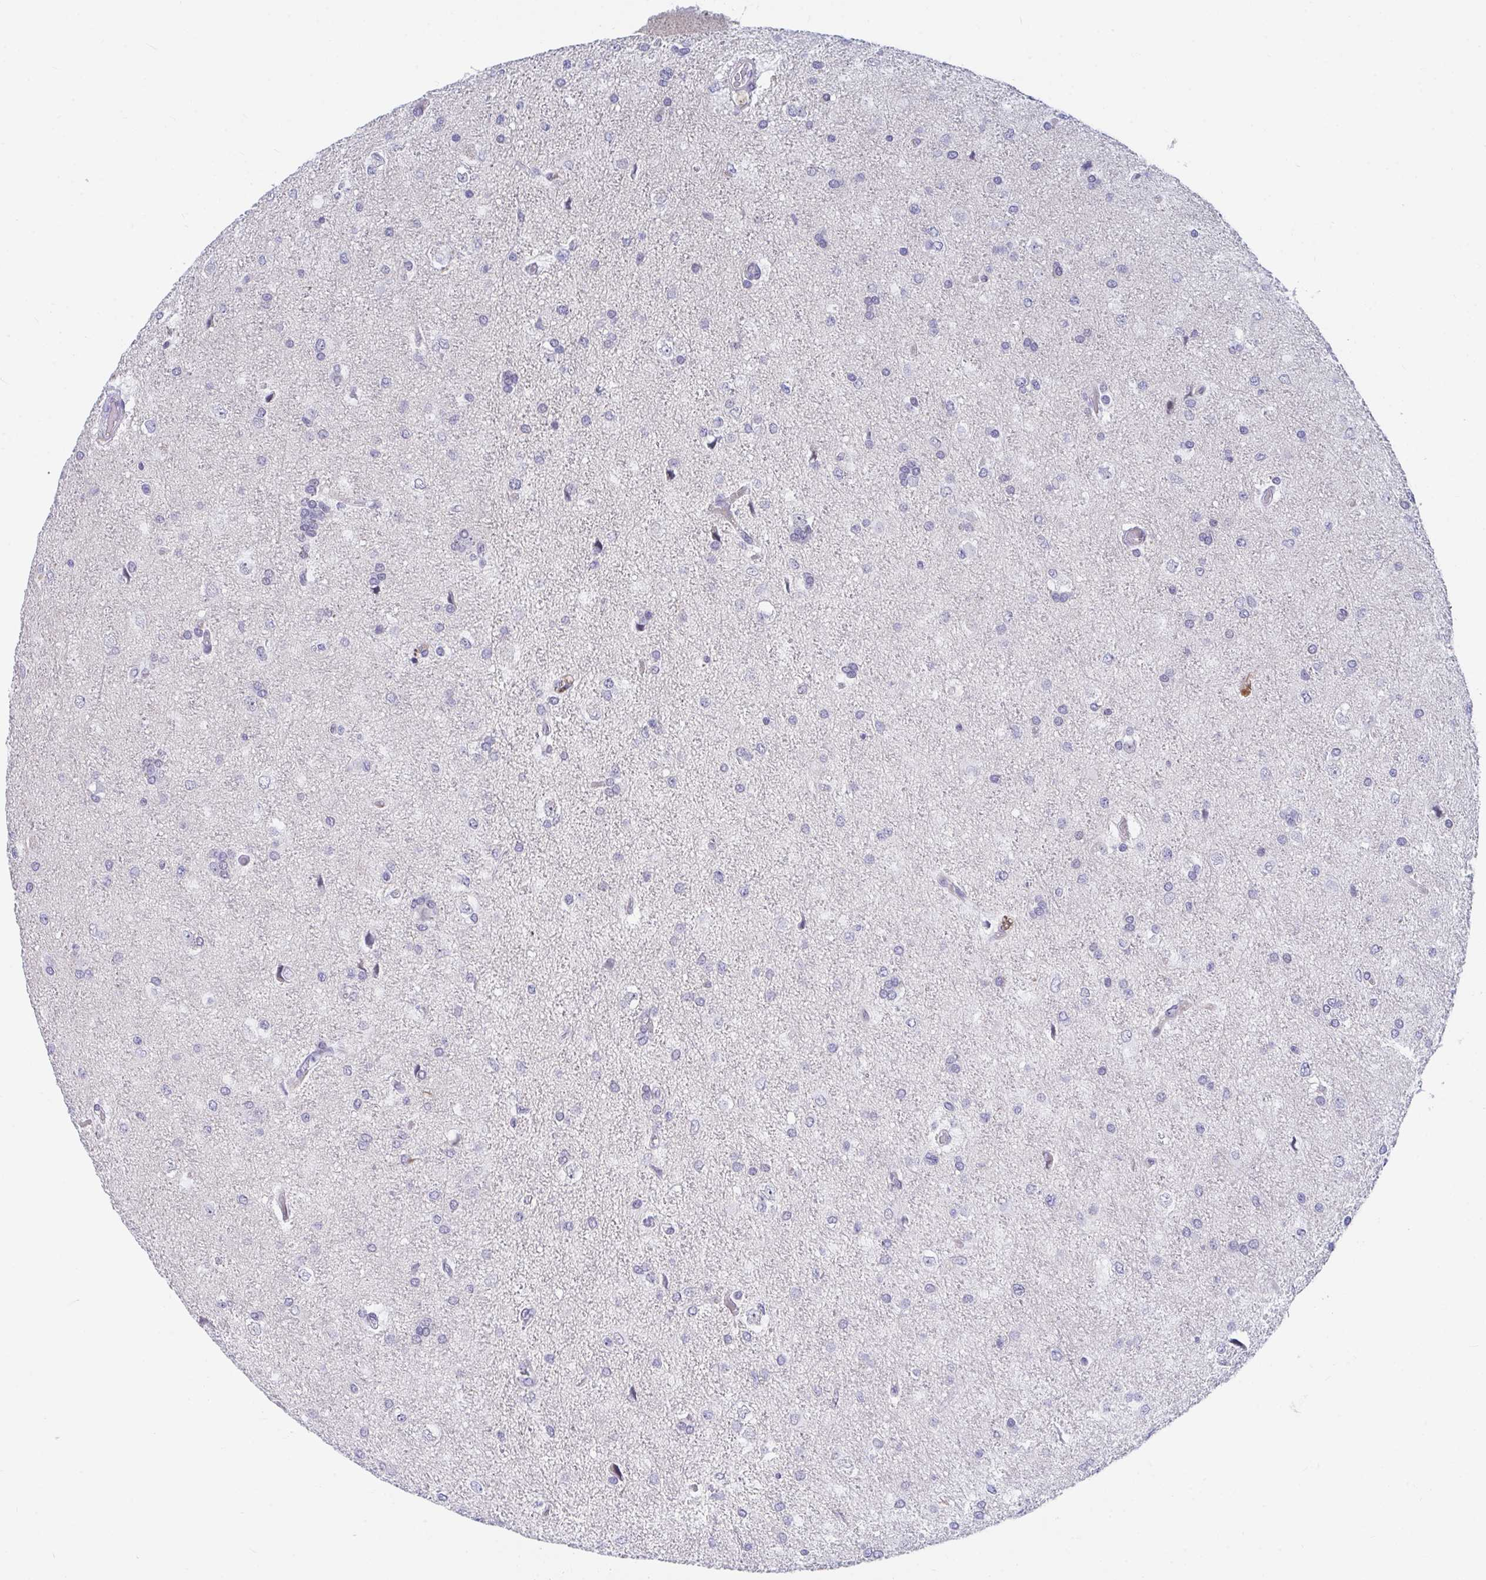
{"staining": {"intensity": "negative", "quantity": "none", "location": "none"}, "tissue": "glioma", "cell_type": "Tumor cells", "image_type": "cancer", "snomed": [{"axis": "morphology", "description": "Glioma, malignant, High grade"}, {"axis": "topography", "description": "Brain"}], "caption": "A photomicrograph of glioma stained for a protein exhibits no brown staining in tumor cells.", "gene": "DAOA", "patient": {"sex": "male", "age": 68}}